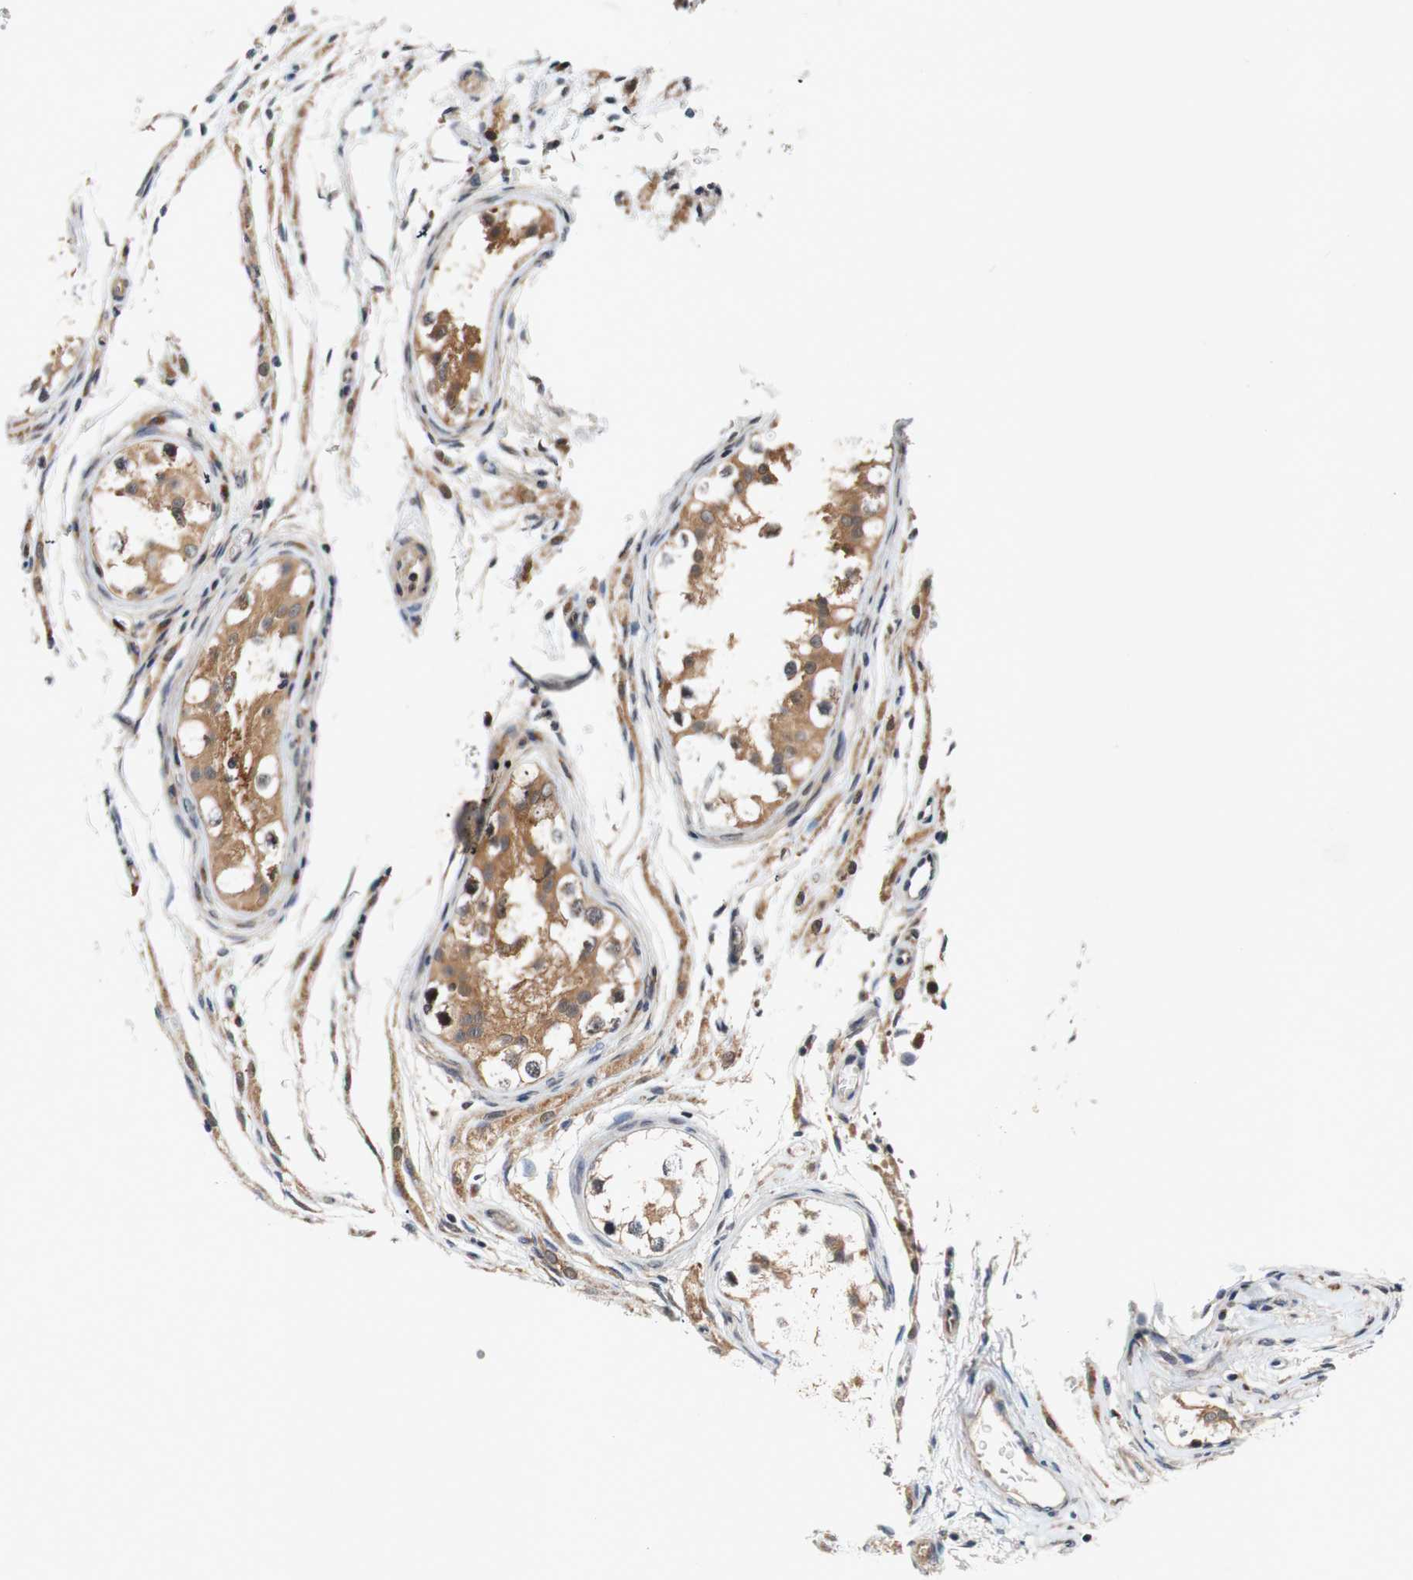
{"staining": {"intensity": "moderate", "quantity": ">75%", "location": "cytoplasmic/membranous"}, "tissue": "testis cancer", "cell_type": "Tumor cells", "image_type": "cancer", "snomed": [{"axis": "morphology", "description": "Carcinoma, Embryonal, NOS"}, {"axis": "topography", "description": "Testis"}], "caption": "A medium amount of moderate cytoplasmic/membranous positivity is identified in approximately >75% of tumor cells in testis embryonal carcinoma tissue.", "gene": "PIN1", "patient": {"sex": "male", "age": 21}}